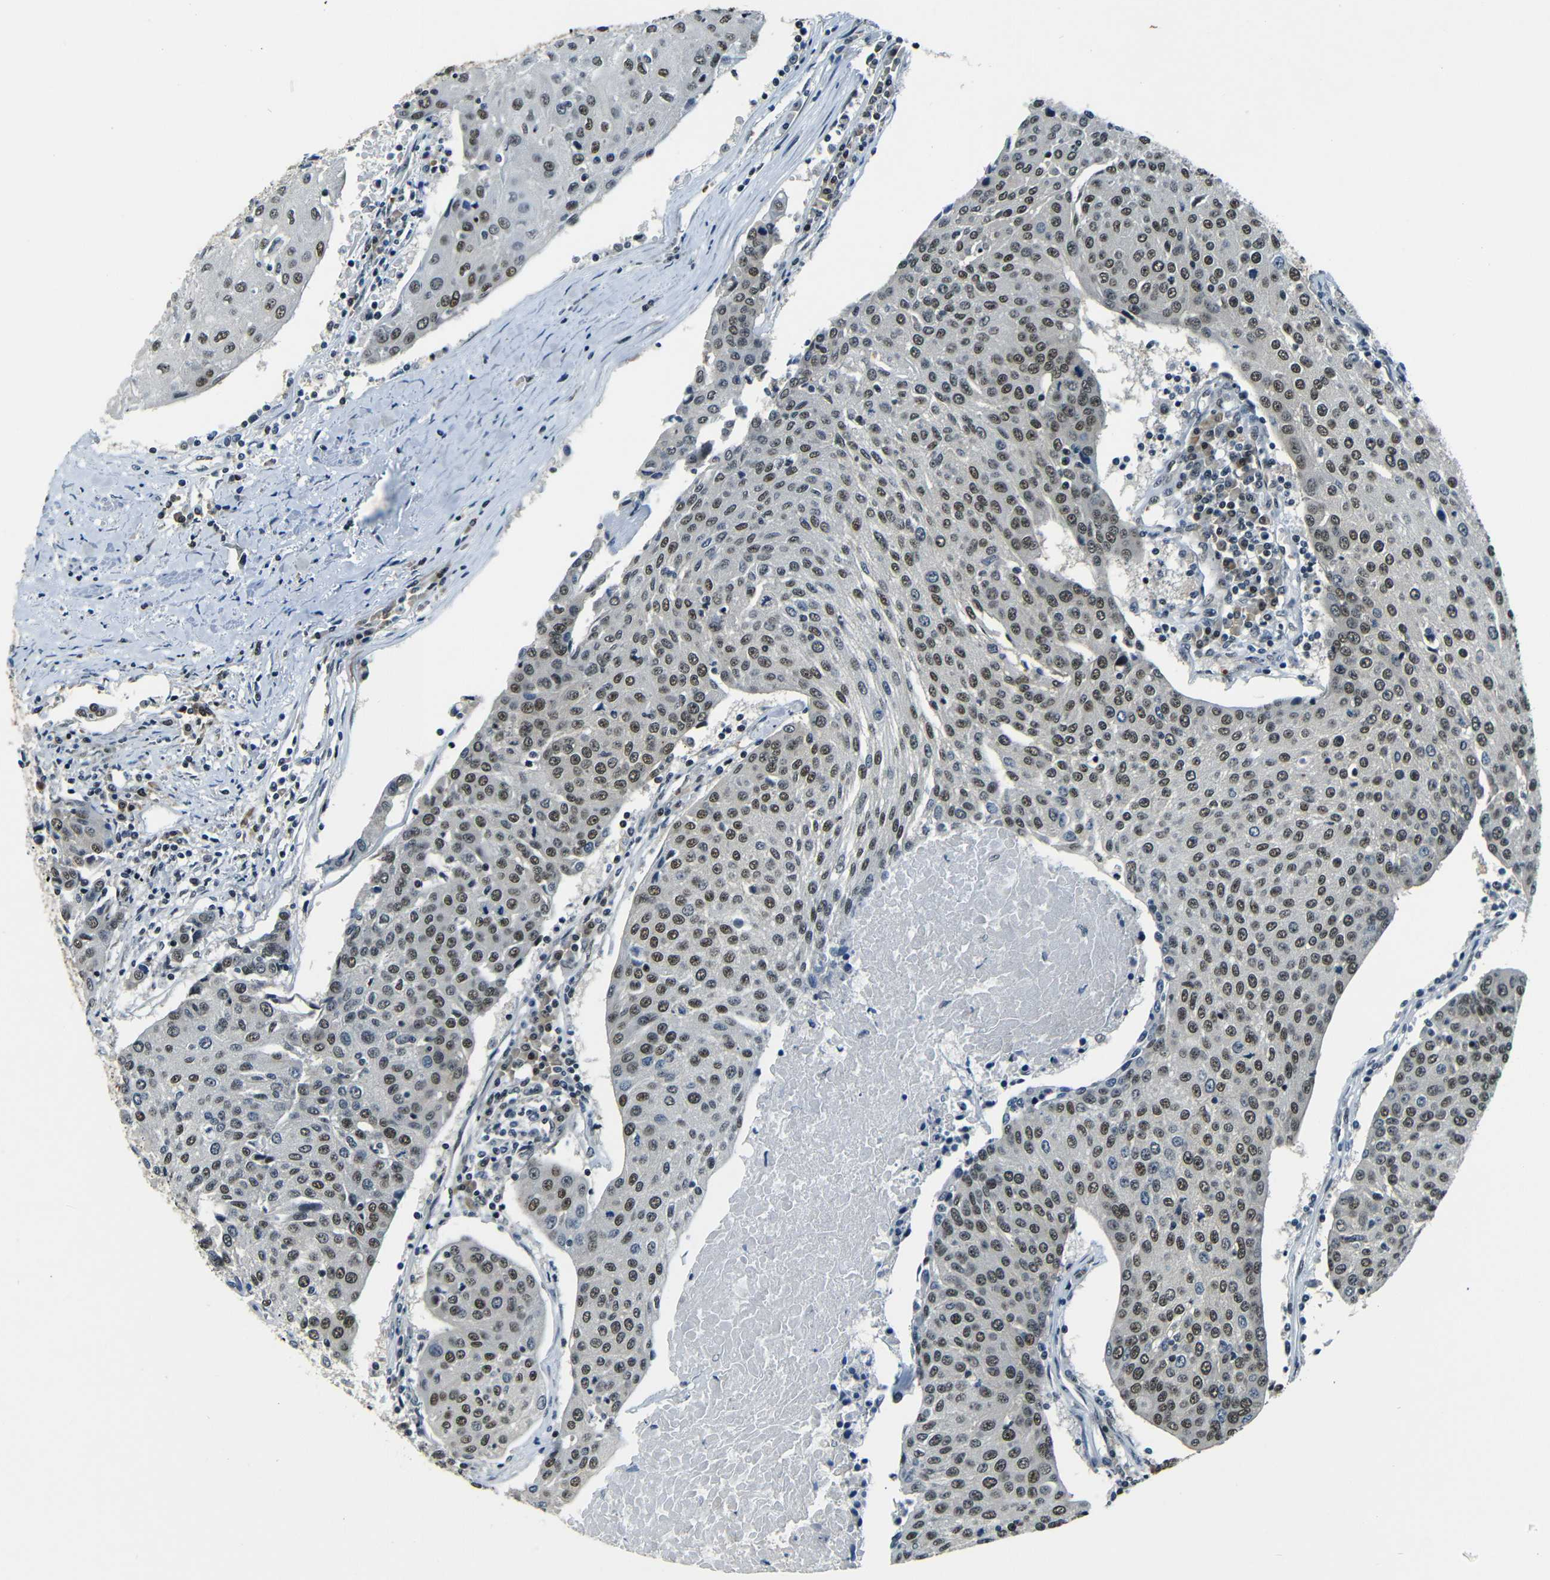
{"staining": {"intensity": "moderate", "quantity": ">75%", "location": "nuclear"}, "tissue": "urothelial cancer", "cell_type": "Tumor cells", "image_type": "cancer", "snomed": [{"axis": "morphology", "description": "Urothelial carcinoma, High grade"}, {"axis": "topography", "description": "Urinary bladder"}], "caption": "A medium amount of moderate nuclear positivity is seen in approximately >75% of tumor cells in high-grade urothelial carcinoma tissue. (IHC, brightfield microscopy, high magnification).", "gene": "FOXD4", "patient": {"sex": "female", "age": 85}}